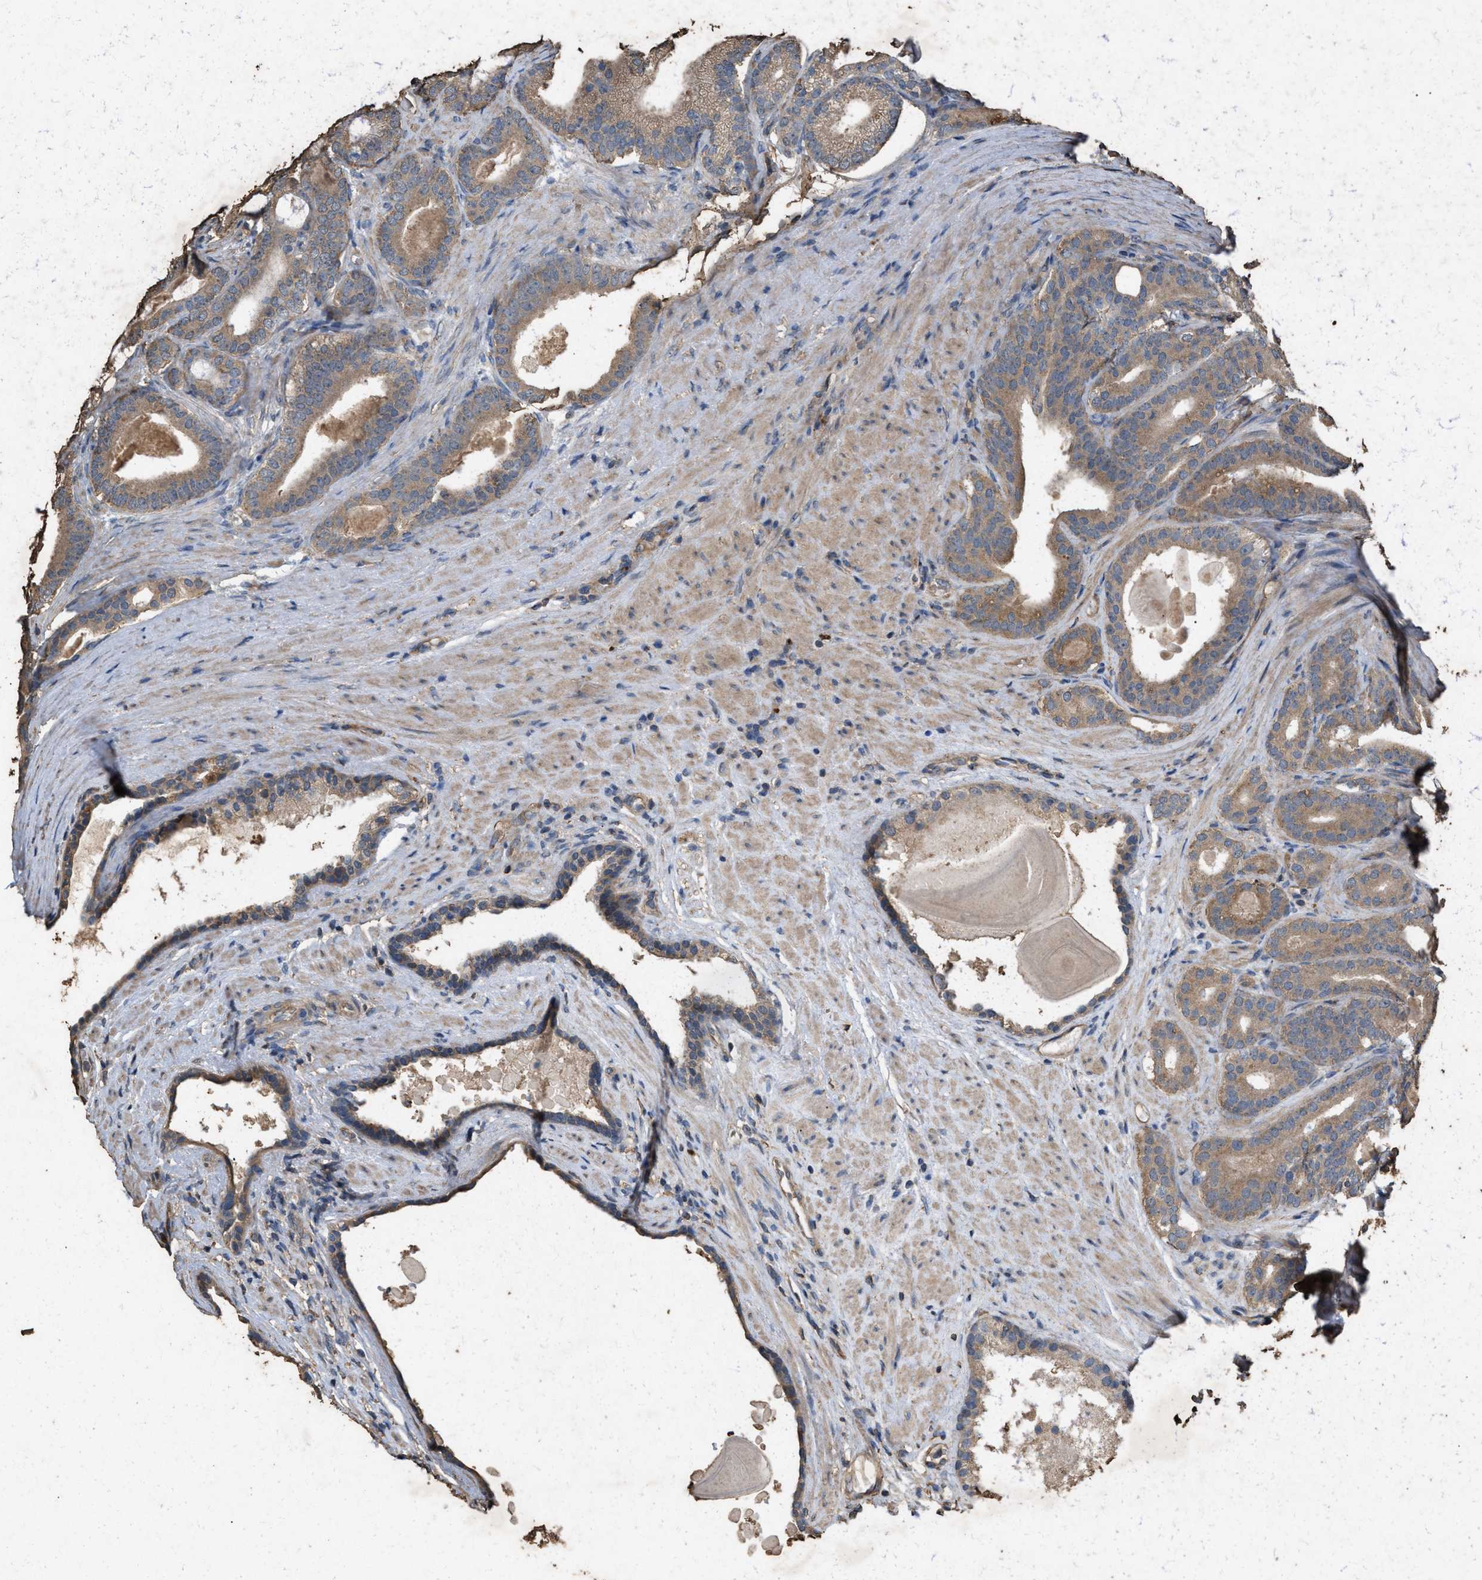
{"staining": {"intensity": "weak", "quantity": ">75%", "location": "cytoplasmic/membranous"}, "tissue": "prostate cancer", "cell_type": "Tumor cells", "image_type": "cancer", "snomed": [{"axis": "morphology", "description": "Adenocarcinoma, High grade"}, {"axis": "topography", "description": "Prostate"}], "caption": "IHC of human prostate cancer demonstrates low levels of weak cytoplasmic/membranous positivity in about >75% of tumor cells. The staining is performed using DAB brown chromogen to label protein expression. The nuclei are counter-stained blue using hematoxylin.", "gene": "DCAF7", "patient": {"sex": "male", "age": 60}}